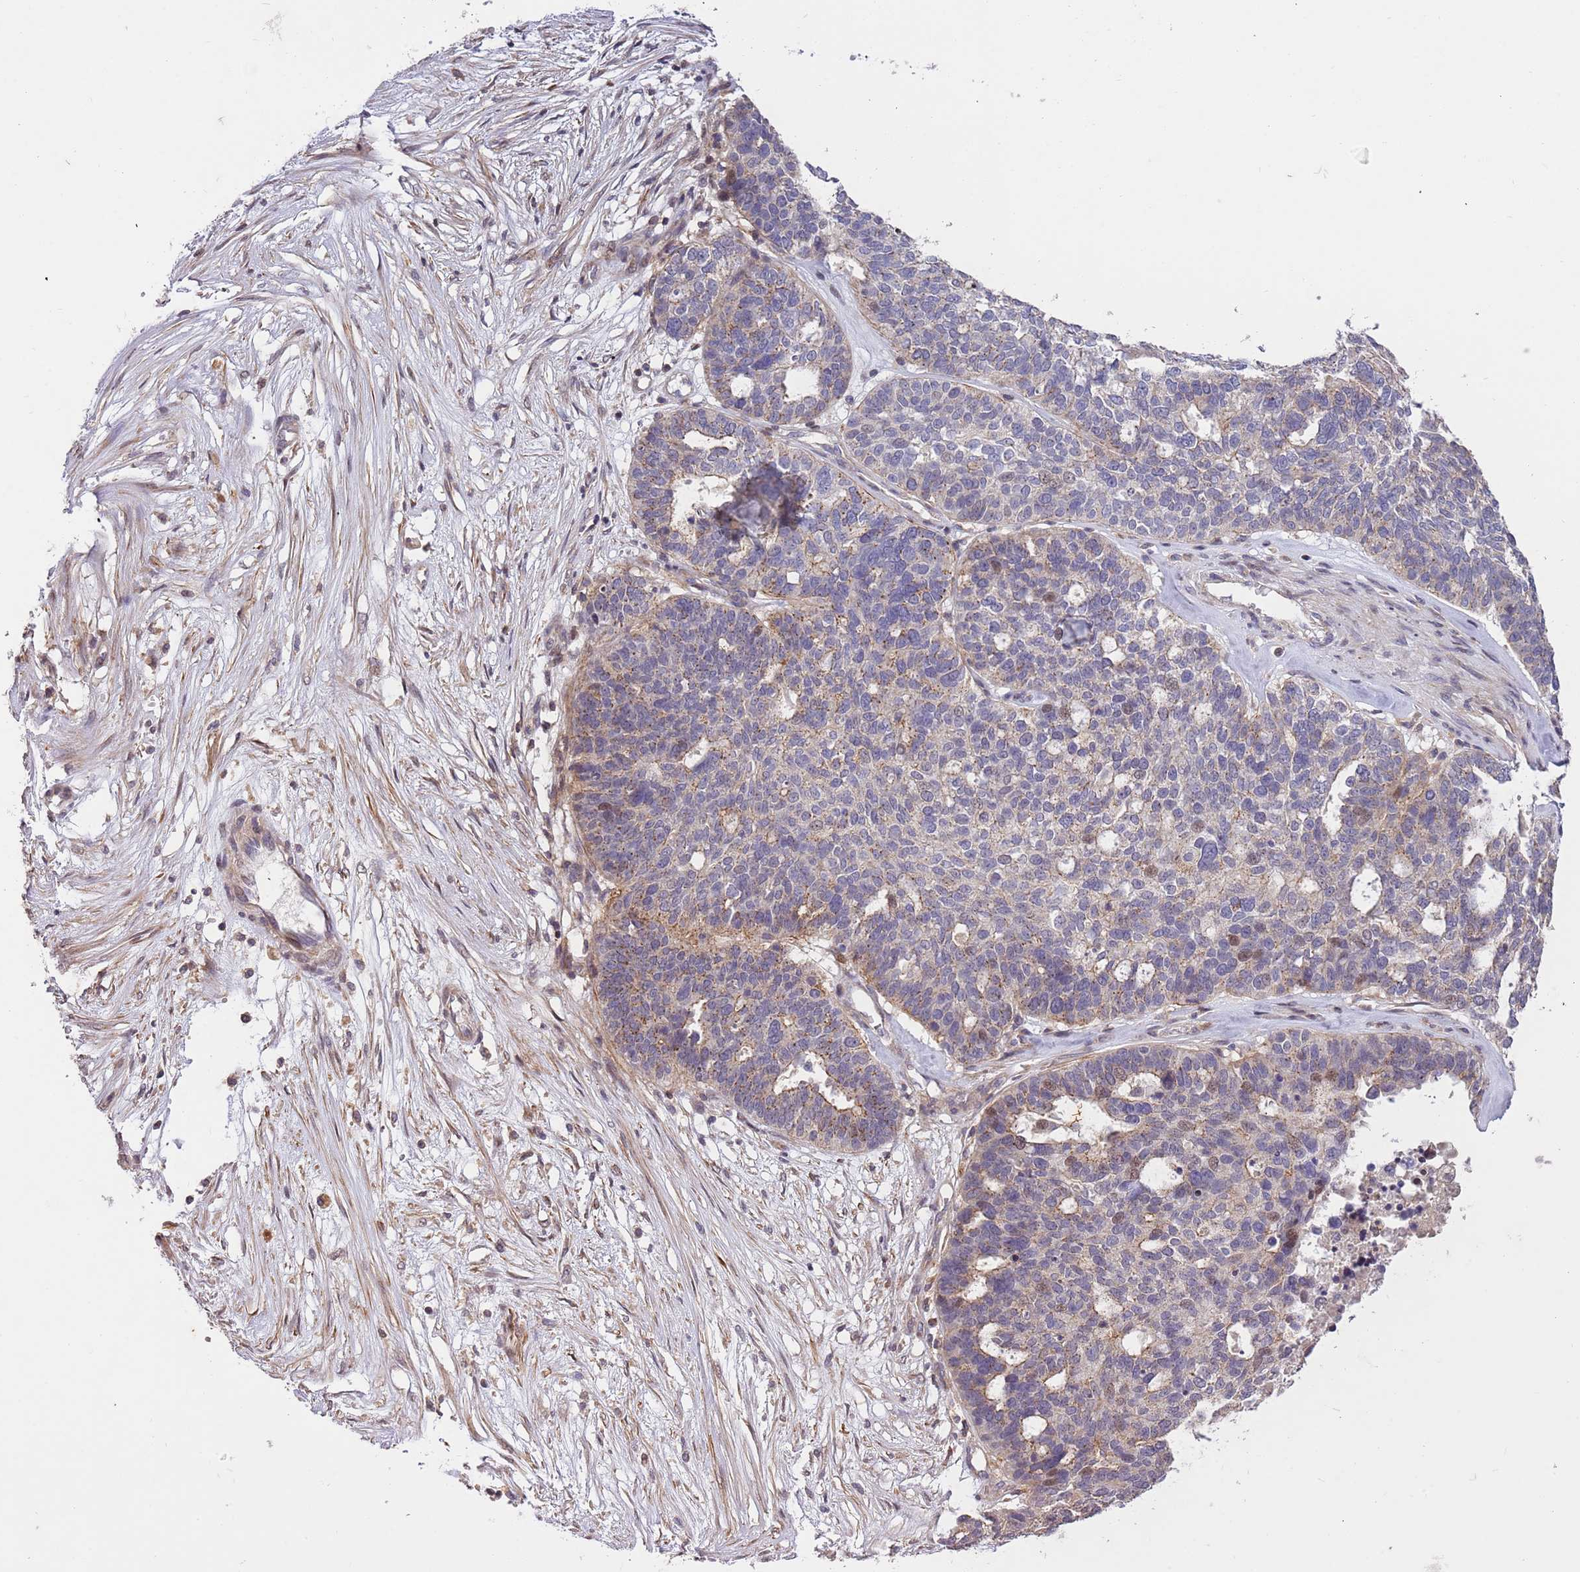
{"staining": {"intensity": "weak", "quantity": "<25%", "location": "cytoplasmic/membranous"}, "tissue": "ovarian cancer", "cell_type": "Tumor cells", "image_type": "cancer", "snomed": [{"axis": "morphology", "description": "Cystadenocarcinoma, serous, NOS"}, {"axis": "topography", "description": "Ovary"}], "caption": "This is an IHC photomicrograph of ovarian cancer (serous cystadenocarcinoma). There is no positivity in tumor cells.", "gene": "SLC16A4", "patient": {"sex": "female", "age": 59}}